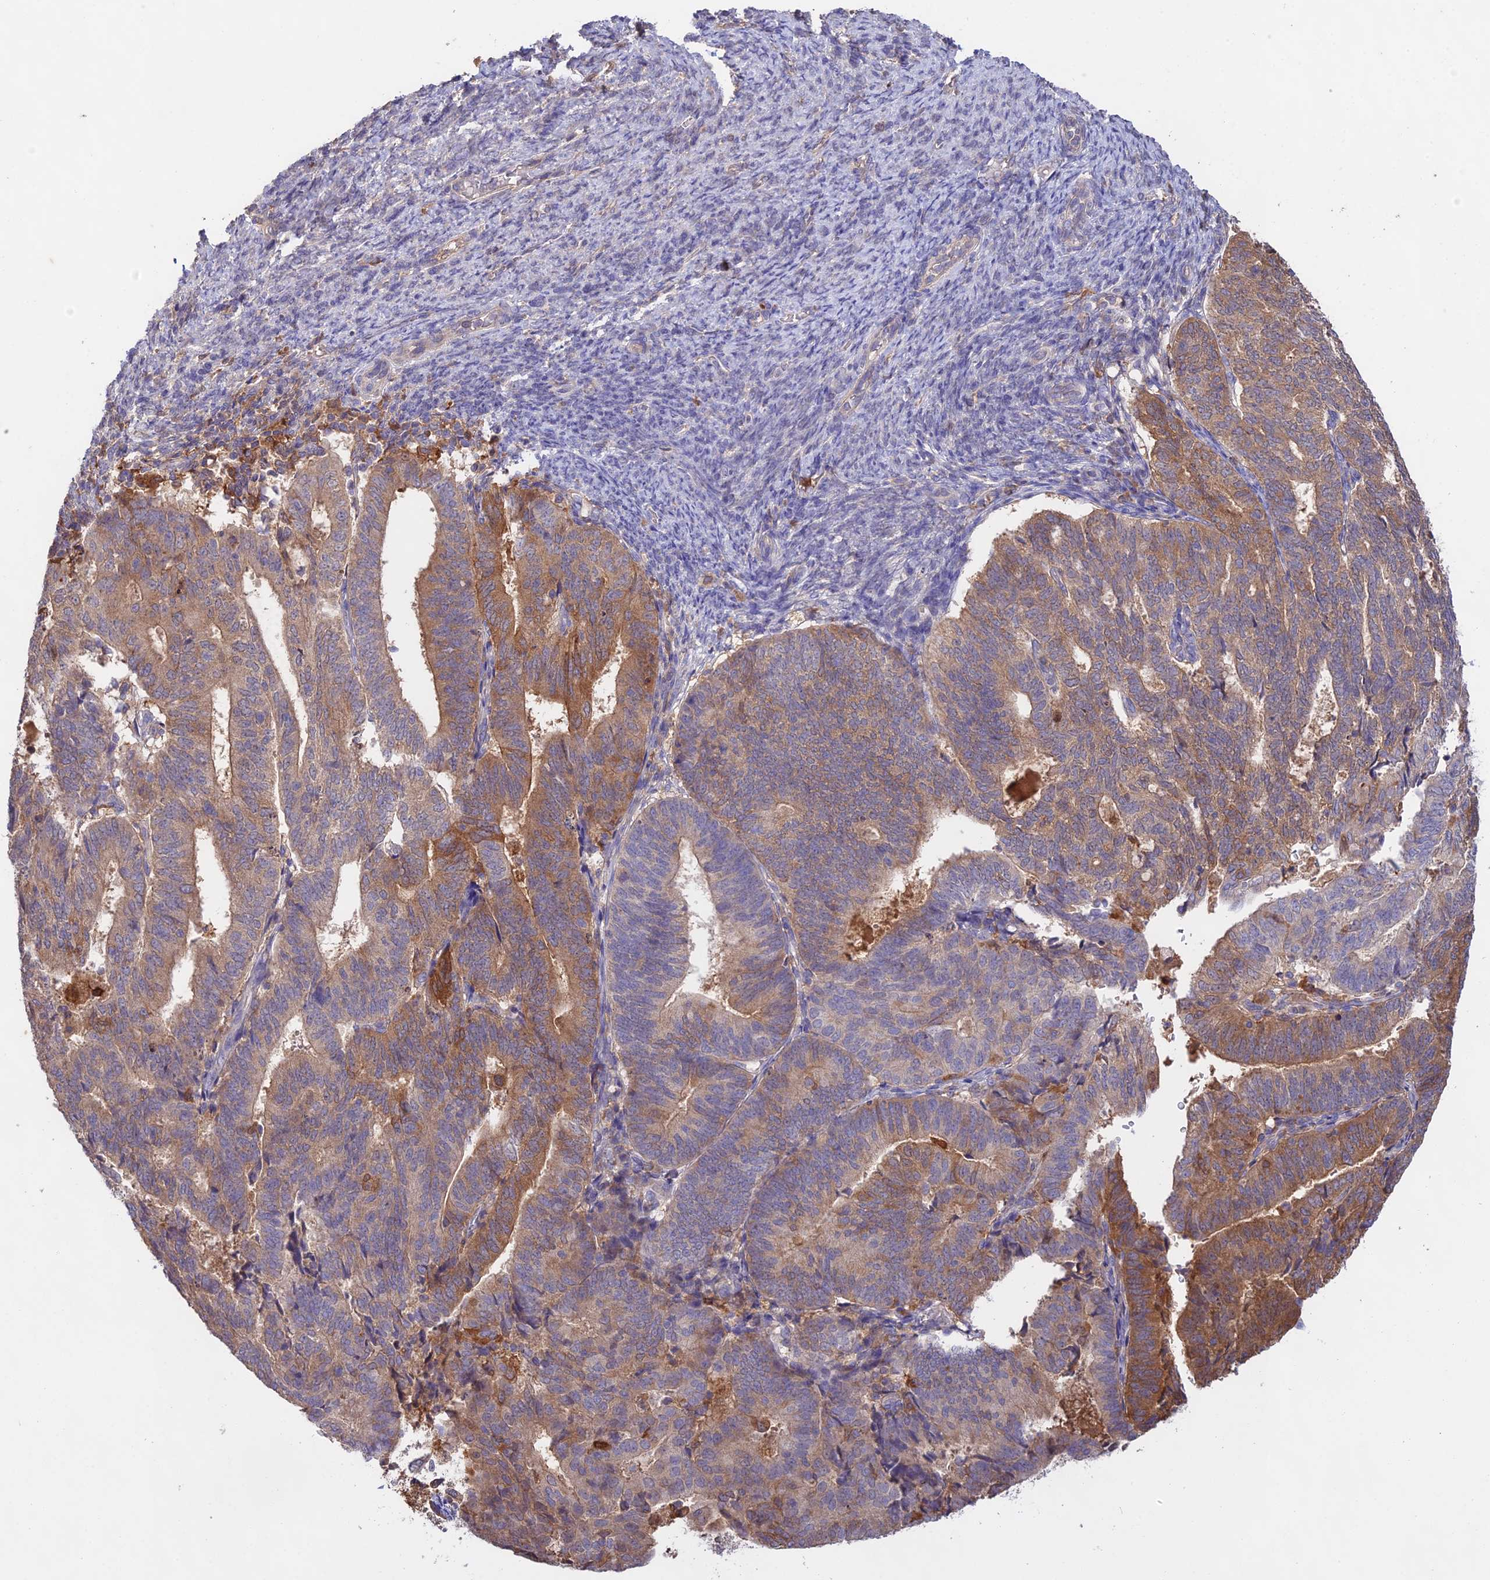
{"staining": {"intensity": "moderate", "quantity": "25%-75%", "location": "cytoplasmic/membranous"}, "tissue": "endometrial cancer", "cell_type": "Tumor cells", "image_type": "cancer", "snomed": [{"axis": "morphology", "description": "Adenocarcinoma, NOS"}, {"axis": "topography", "description": "Endometrium"}], "caption": "Endometrial cancer (adenocarcinoma) tissue displays moderate cytoplasmic/membranous expression in approximately 25%-75% of tumor cells (DAB (3,3'-diaminobenzidine) IHC with brightfield microscopy, high magnification).", "gene": "FBP1", "patient": {"sex": "female", "age": 70}}